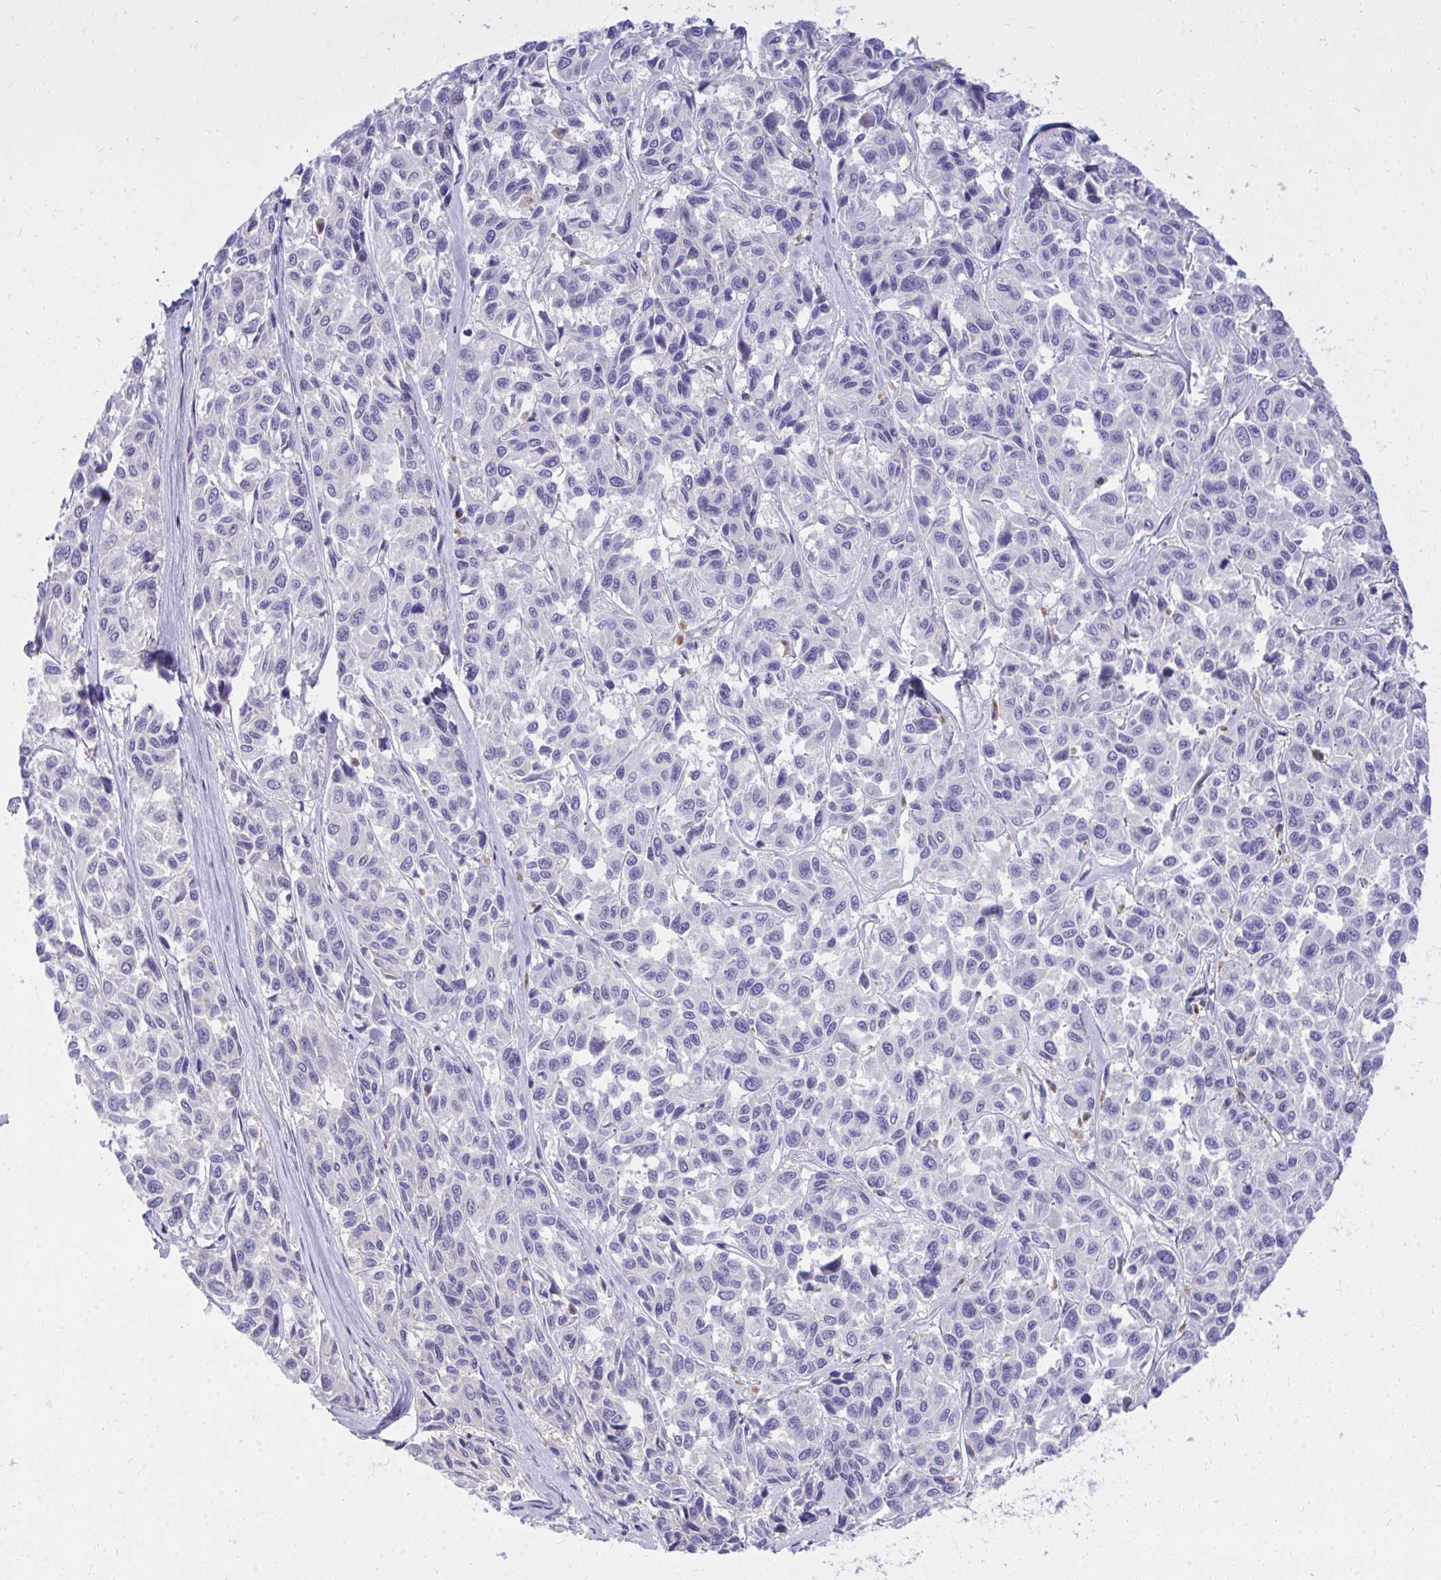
{"staining": {"intensity": "negative", "quantity": "none", "location": "none"}, "tissue": "melanoma", "cell_type": "Tumor cells", "image_type": "cancer", "snomed": [{"axis": "morphology", "description": "Malignant melanoma, NOS"}, {"axis": "topography", "description": "Skin"}], "caption": "IHC photomicrograph of neoplastic tissue: human melanoma stained with DAB (3,3'-diaminobenzidine) exhibits no significant protein positivity in tumor cells.", "gene": "TP53I11", "patient": {"sex": "female", "age": 66}}